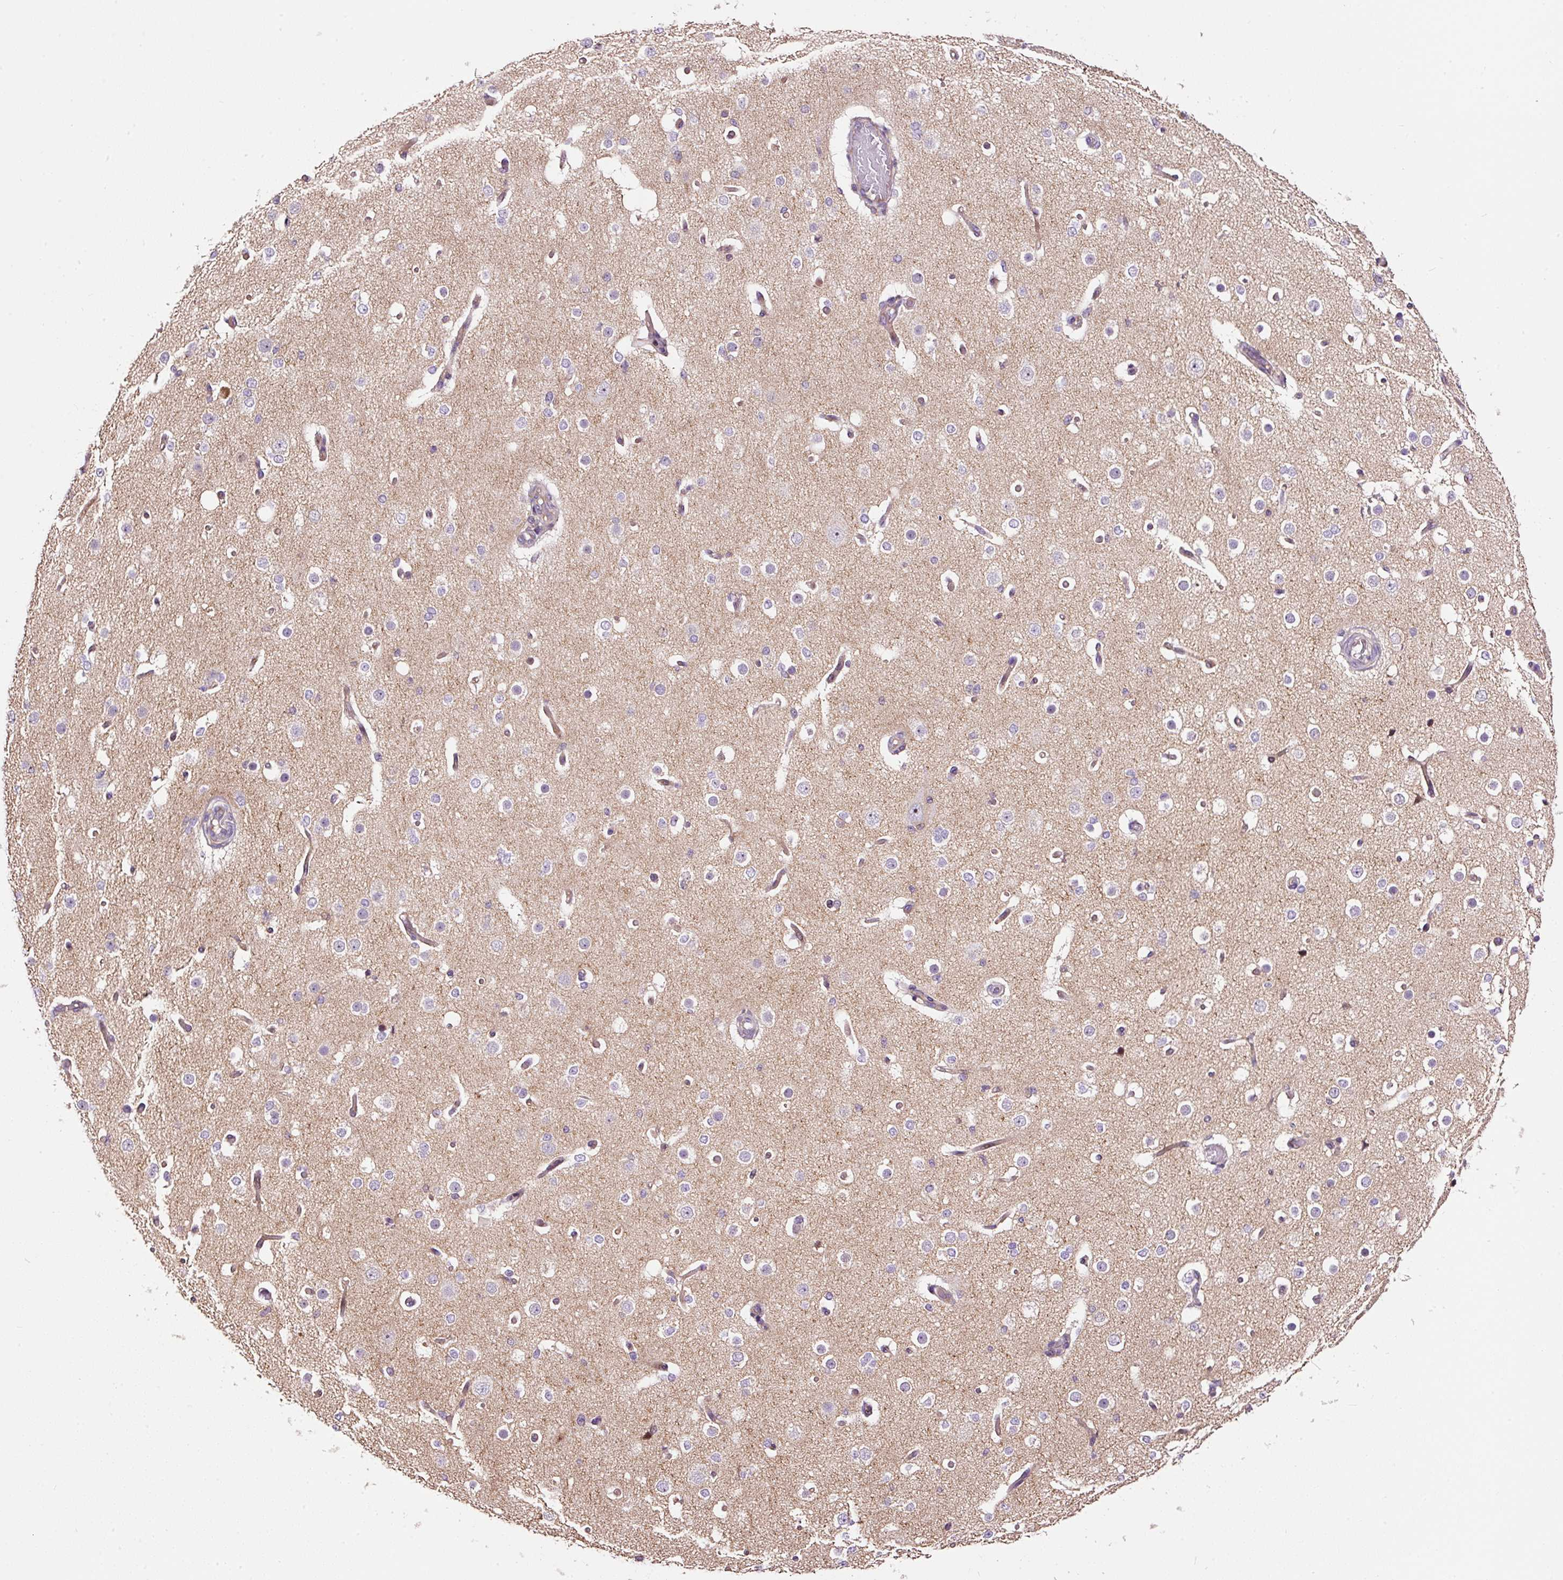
{"staining": {"intensity": "weak", "quantity": "25%-75%", "location": "cytoplasmic/membranous"}, "tissue": "cerebral cortex", "cell_type": "Endothelial cells", "image_type": "normal", "snomed": [{"axis": "morphology", "description": "Normal tissue, NOS"}, {"axis": "morphology", "description": "Inflammation, NOS"}, {"axis": "topography", "description": "Cerebral cortex"}], "caption": "Immunohistochemical staining of benign cerebral cortex demonstrates low levels of weak cytoplasmic/membranous expression in about 25%-75% of endothelial cells. The staining is performed using DAB brown chromogen to label protein expression. The nuclei are counter-stained blue using hematoxylin.", "gene": "BOLA3", "patient": {"sex": "male", "age": 6}}